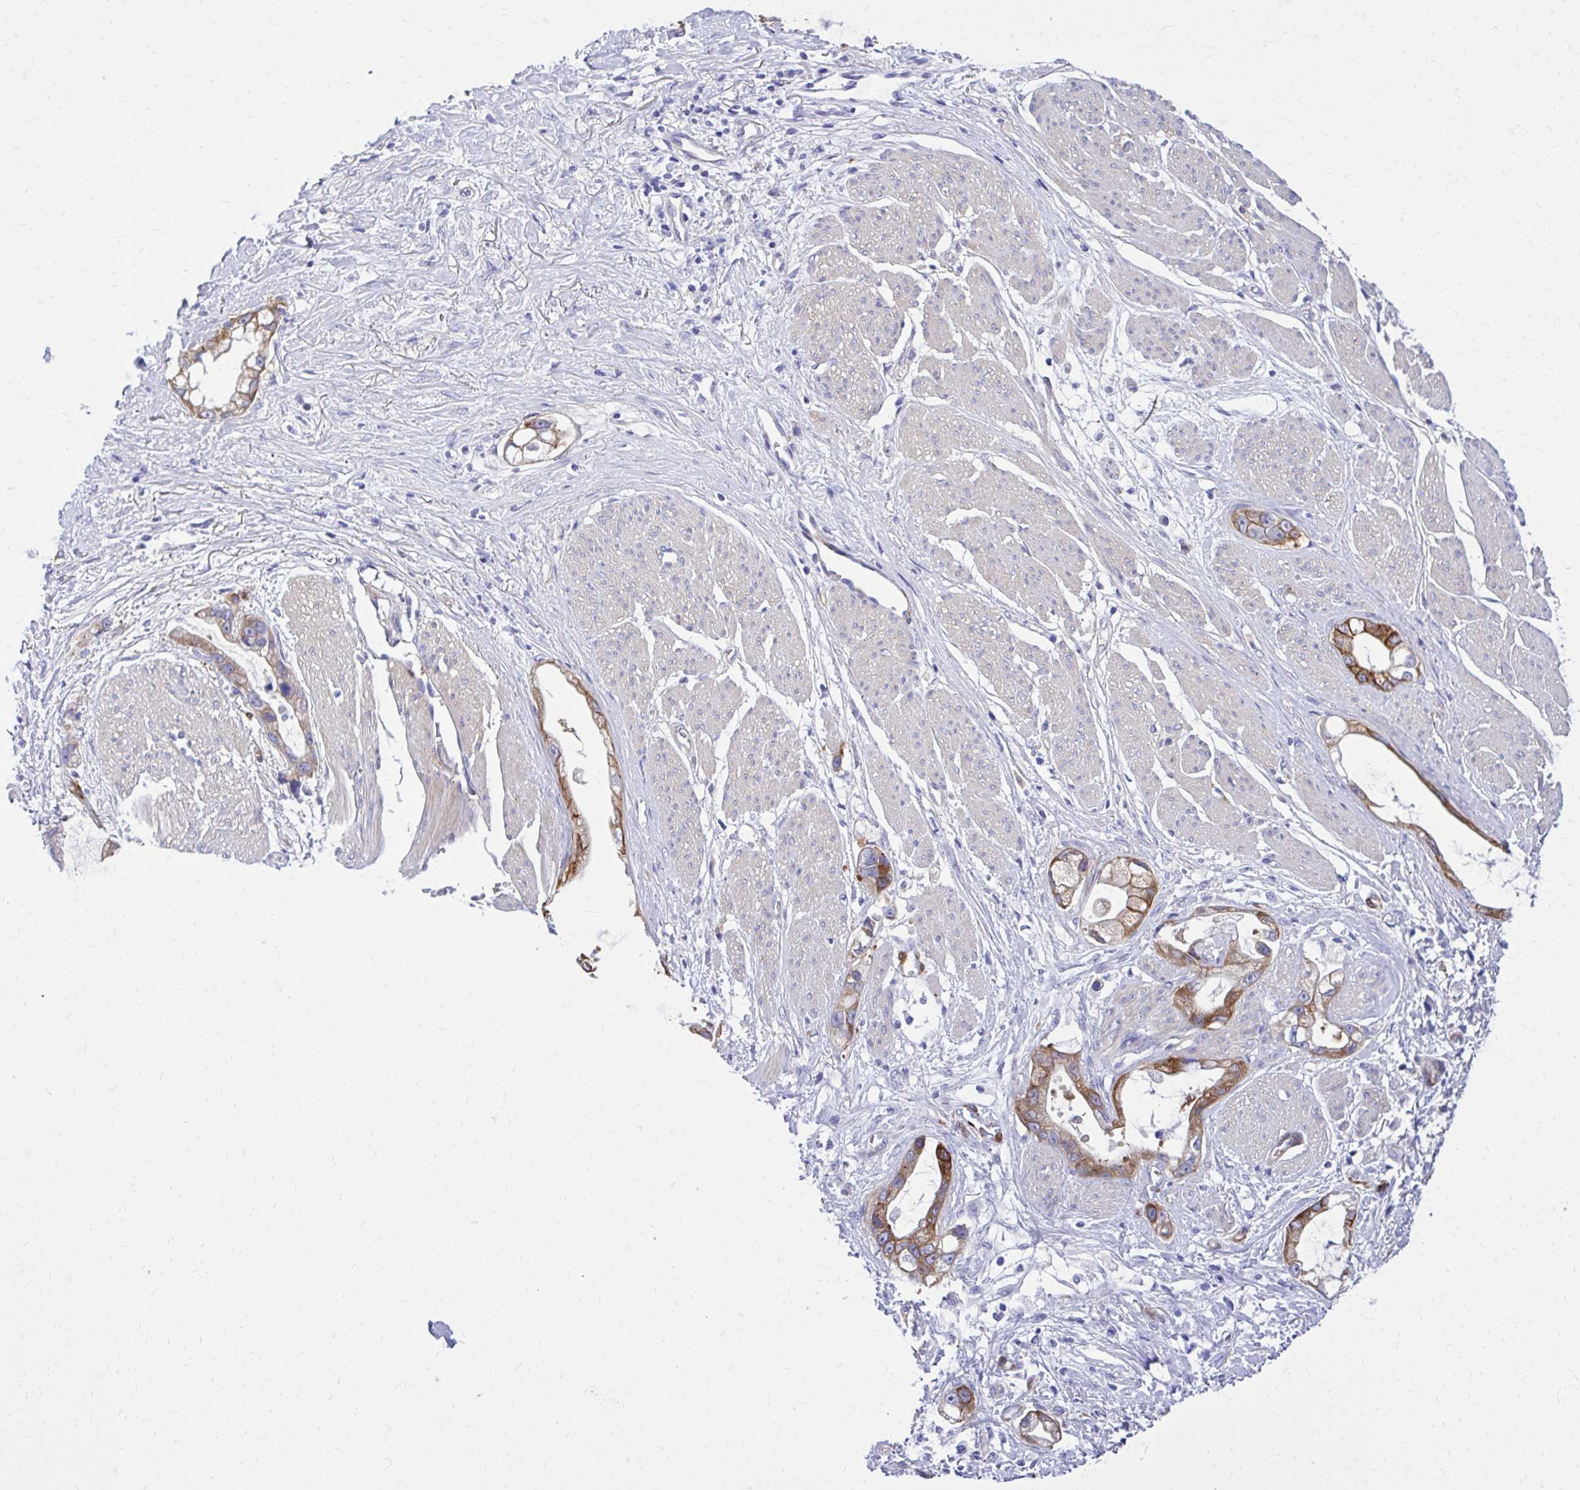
{"staining": {"intensity": "moderate", "quantity": ">75%", "location": "cytoplasmic/membranous"}, "tissue": "stomach cancer", "cell_type": "Tumor cells", "image_type": "cancer", "snomed": [{"axis": "morphology", "description": "Adenocarcinoma, NOS"}, {"axis": "topography", "description": "Stomach"}], "caption": "The histopathology image shows a brown stain indicating the presence of a protein in the cytoplasmic/membranous of tumor cells in stomach cancer (adenocarcinoma).", "gene": "EPB41L1", "patient": {"sex": "male", "age": 55}}